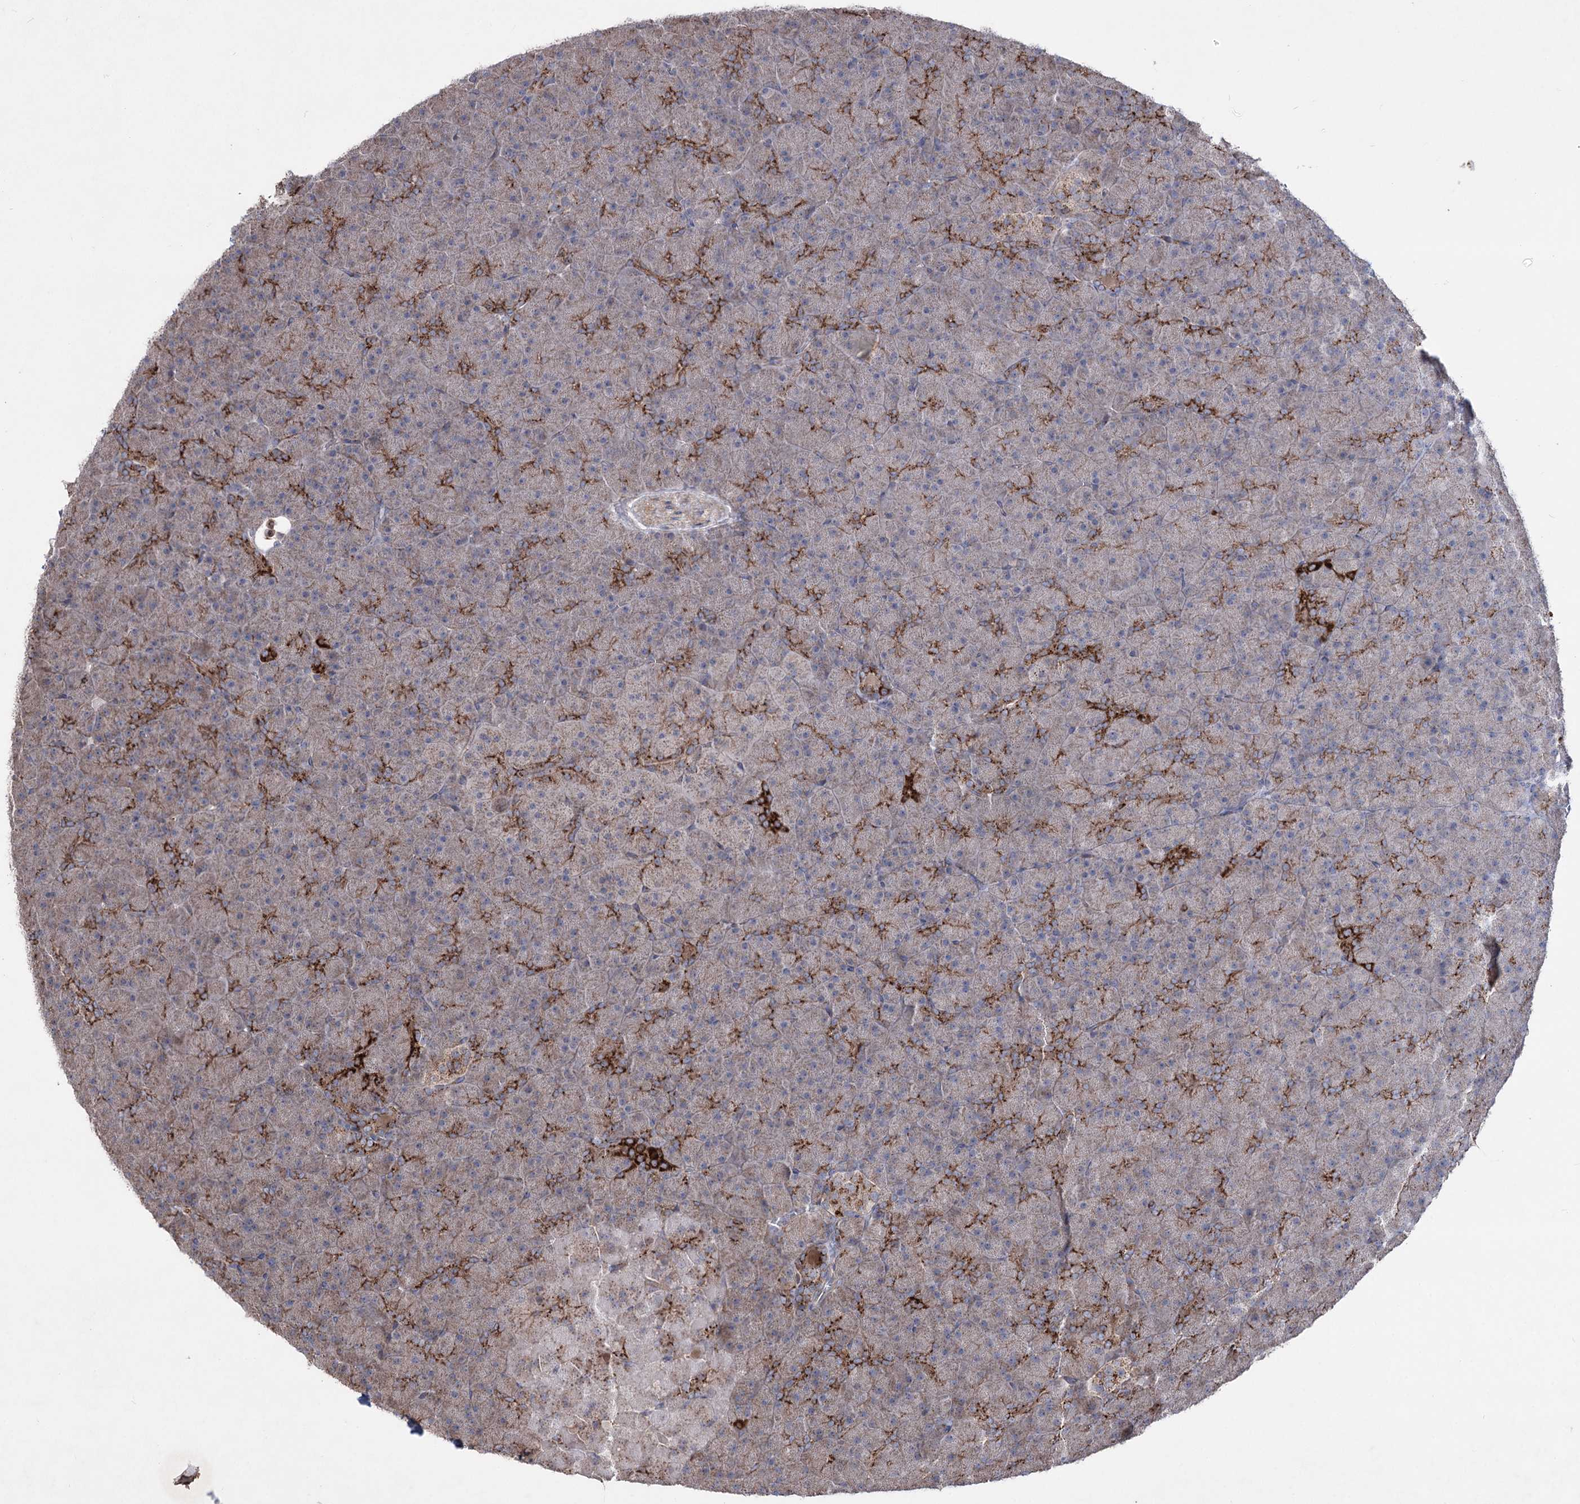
{"staining": {"intensity": "strong", "quantity": "25%-75%", "location": "cytoplasmic/membranous"}, "tissue": "pancreas", "cell_type": "Exocrine glandular cells", "image_type": "normal", "snomed": [{"axis": "morphology", "description": "Normal tissue, NOS"}, {"axis": "topography", "description": "Pancreas"}], "caption": "Immunohistochemistry (IHC) staining of unremarkable pancreas, which exhibits high levels of strong cytoplasmic/membranous staining in approximately 25%-75% of exocrine glandular cells indicating strong cytoplasmic/membranous protein positivity. The staining was performed using DAB (brown) for protein detection and nuclei were counterstained in hematoxylin (blue).", "gene": "ARHGAP20", "patient": {"sex": "male", "age": 36}}